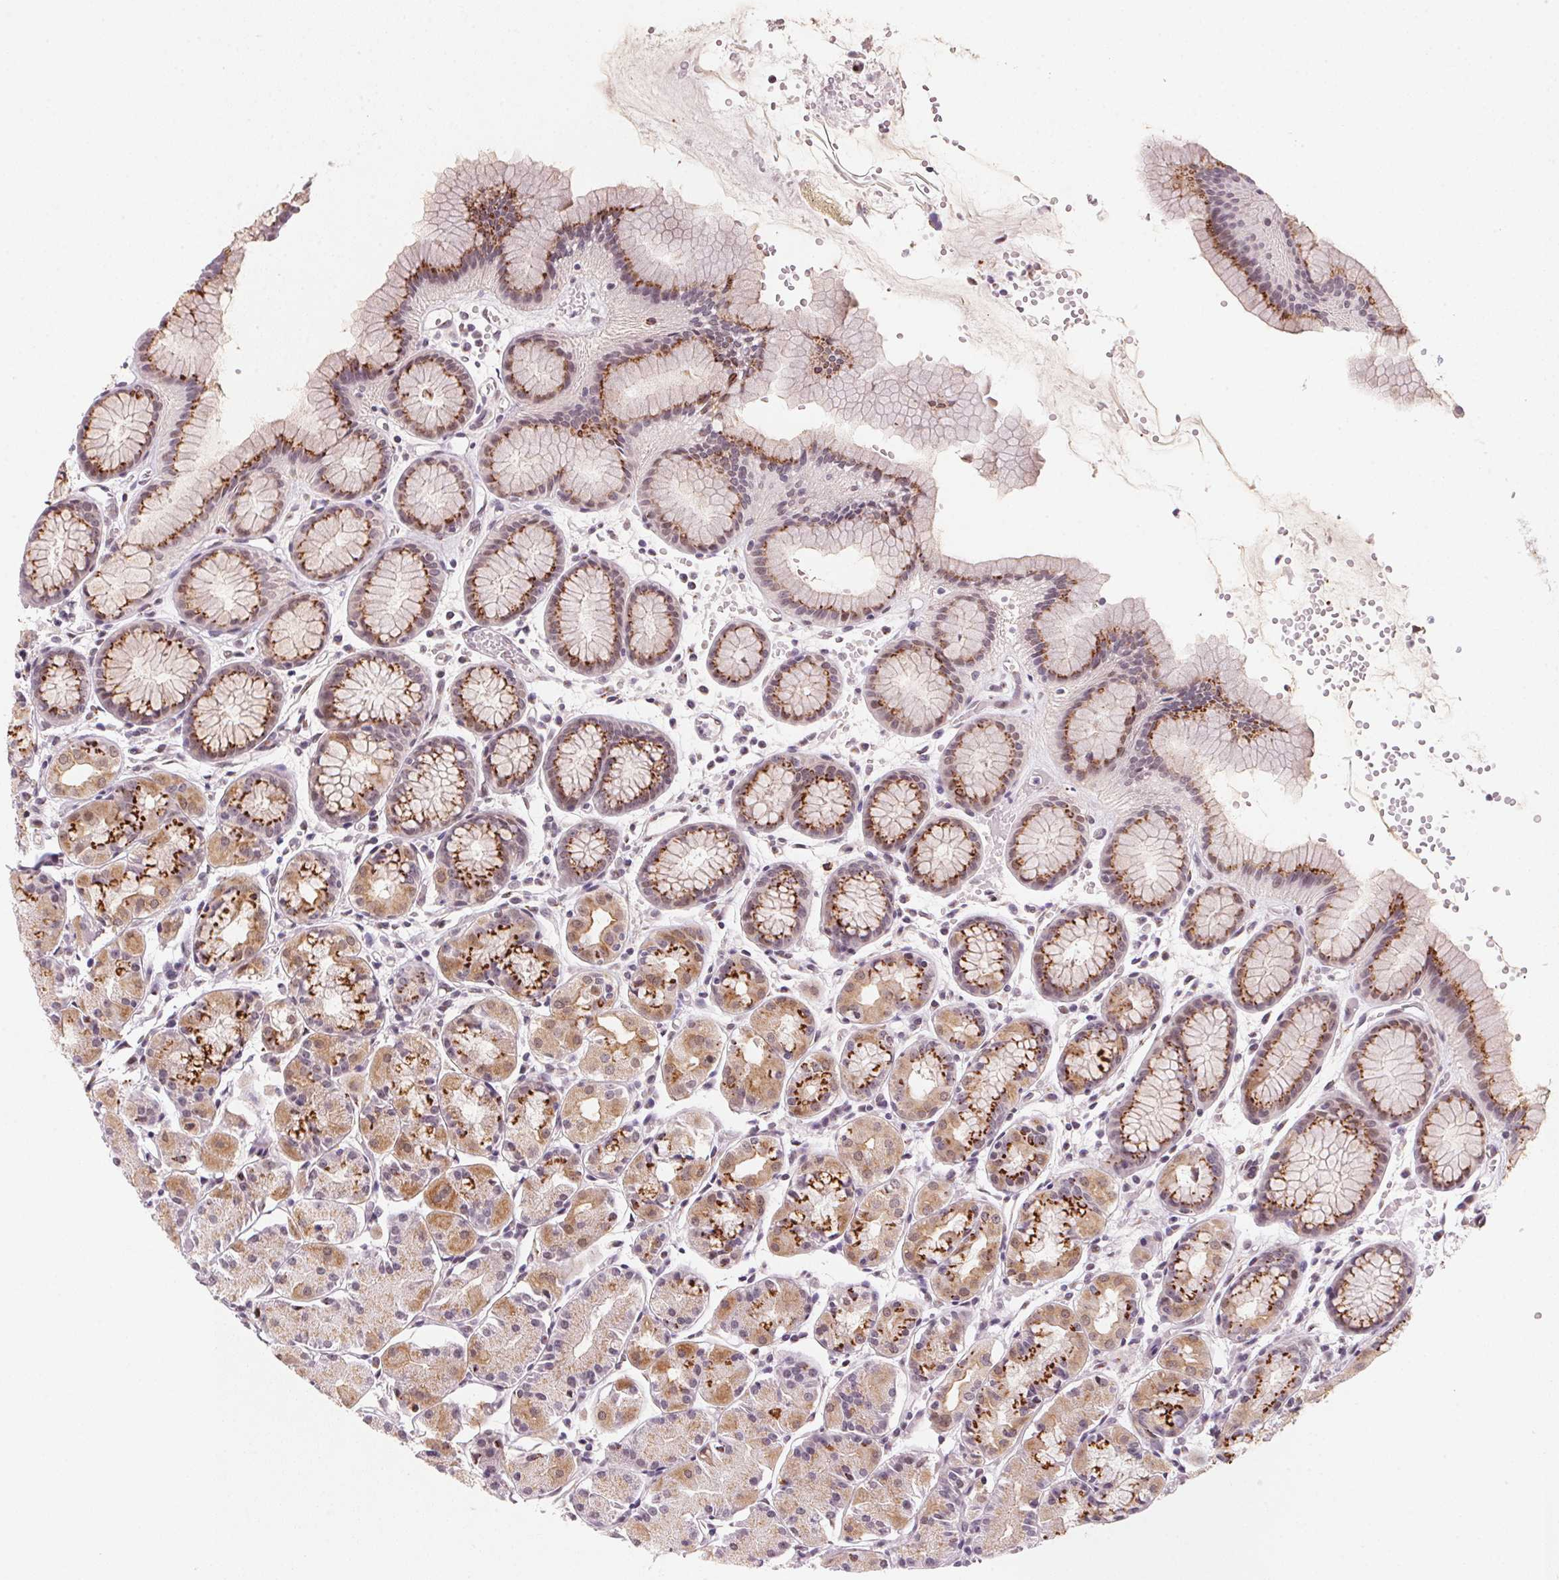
{"staining": {"intensity": "strong", "quantity": ">75%", "location": "cytoplasmic/membranous"}, "tissue": "stomach", "cell_type": "Glandular cells", "image_type": "normal", "snomed": [{"axis": "morphology", "description": "Normal tissue, NOS"}, {"axis": "topography", "description": "Stomach, upper"}], "caption": "High-power microscopy captured an IHC histopathology image of benign stomach, revealing strong cytoplasmic/membranous expression in about >75% of glandular cells. Using DAB (brown) and hematoxylin (blue) stains, captured at high magnification using brightfield microscopy.", "gene": "RAB22A", "patient": {"sex": "male", "age": 47}}